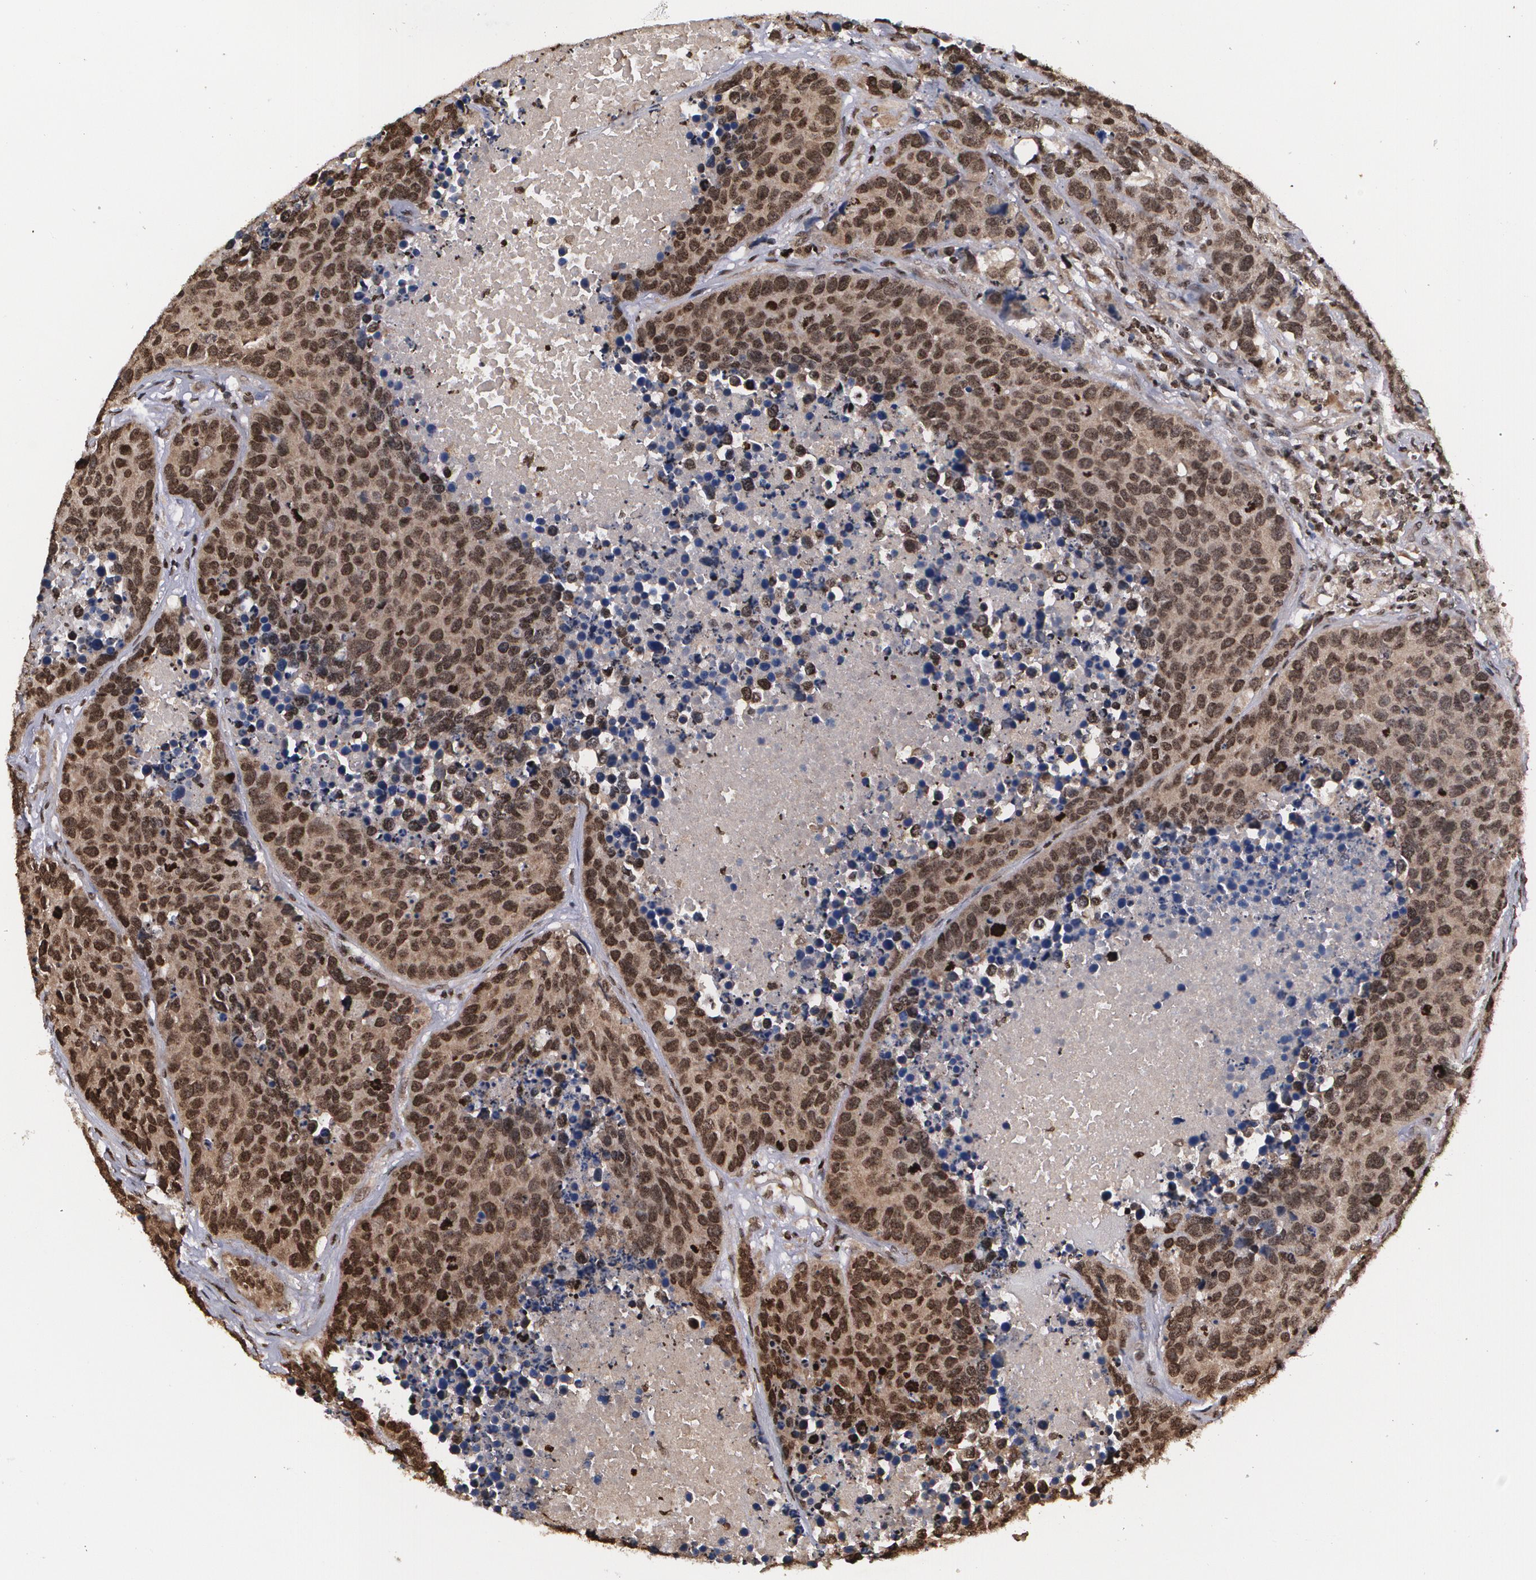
{"staining": {"intensity": "strong", "quantity": ">75%", "location": "cytoplasmic/membranous,nuclear"}, "tissue": "carcinoid", "cell_type": "Tumor cells", "image_type": "cancer", "snomed": [{"axis": "morphology", "description": "Carcinoid, malignant, NOS"}, {"axis": "topography", "description": "Lung"}], "caption": "Immunohistochemical staining of carcinoid exhibits strong cytoplasmic/membranous and nuclear protein positivity in approximately >75% of tumor cells.", "gene": "MVP", "patient": {"sex": "male", "age": 60}}